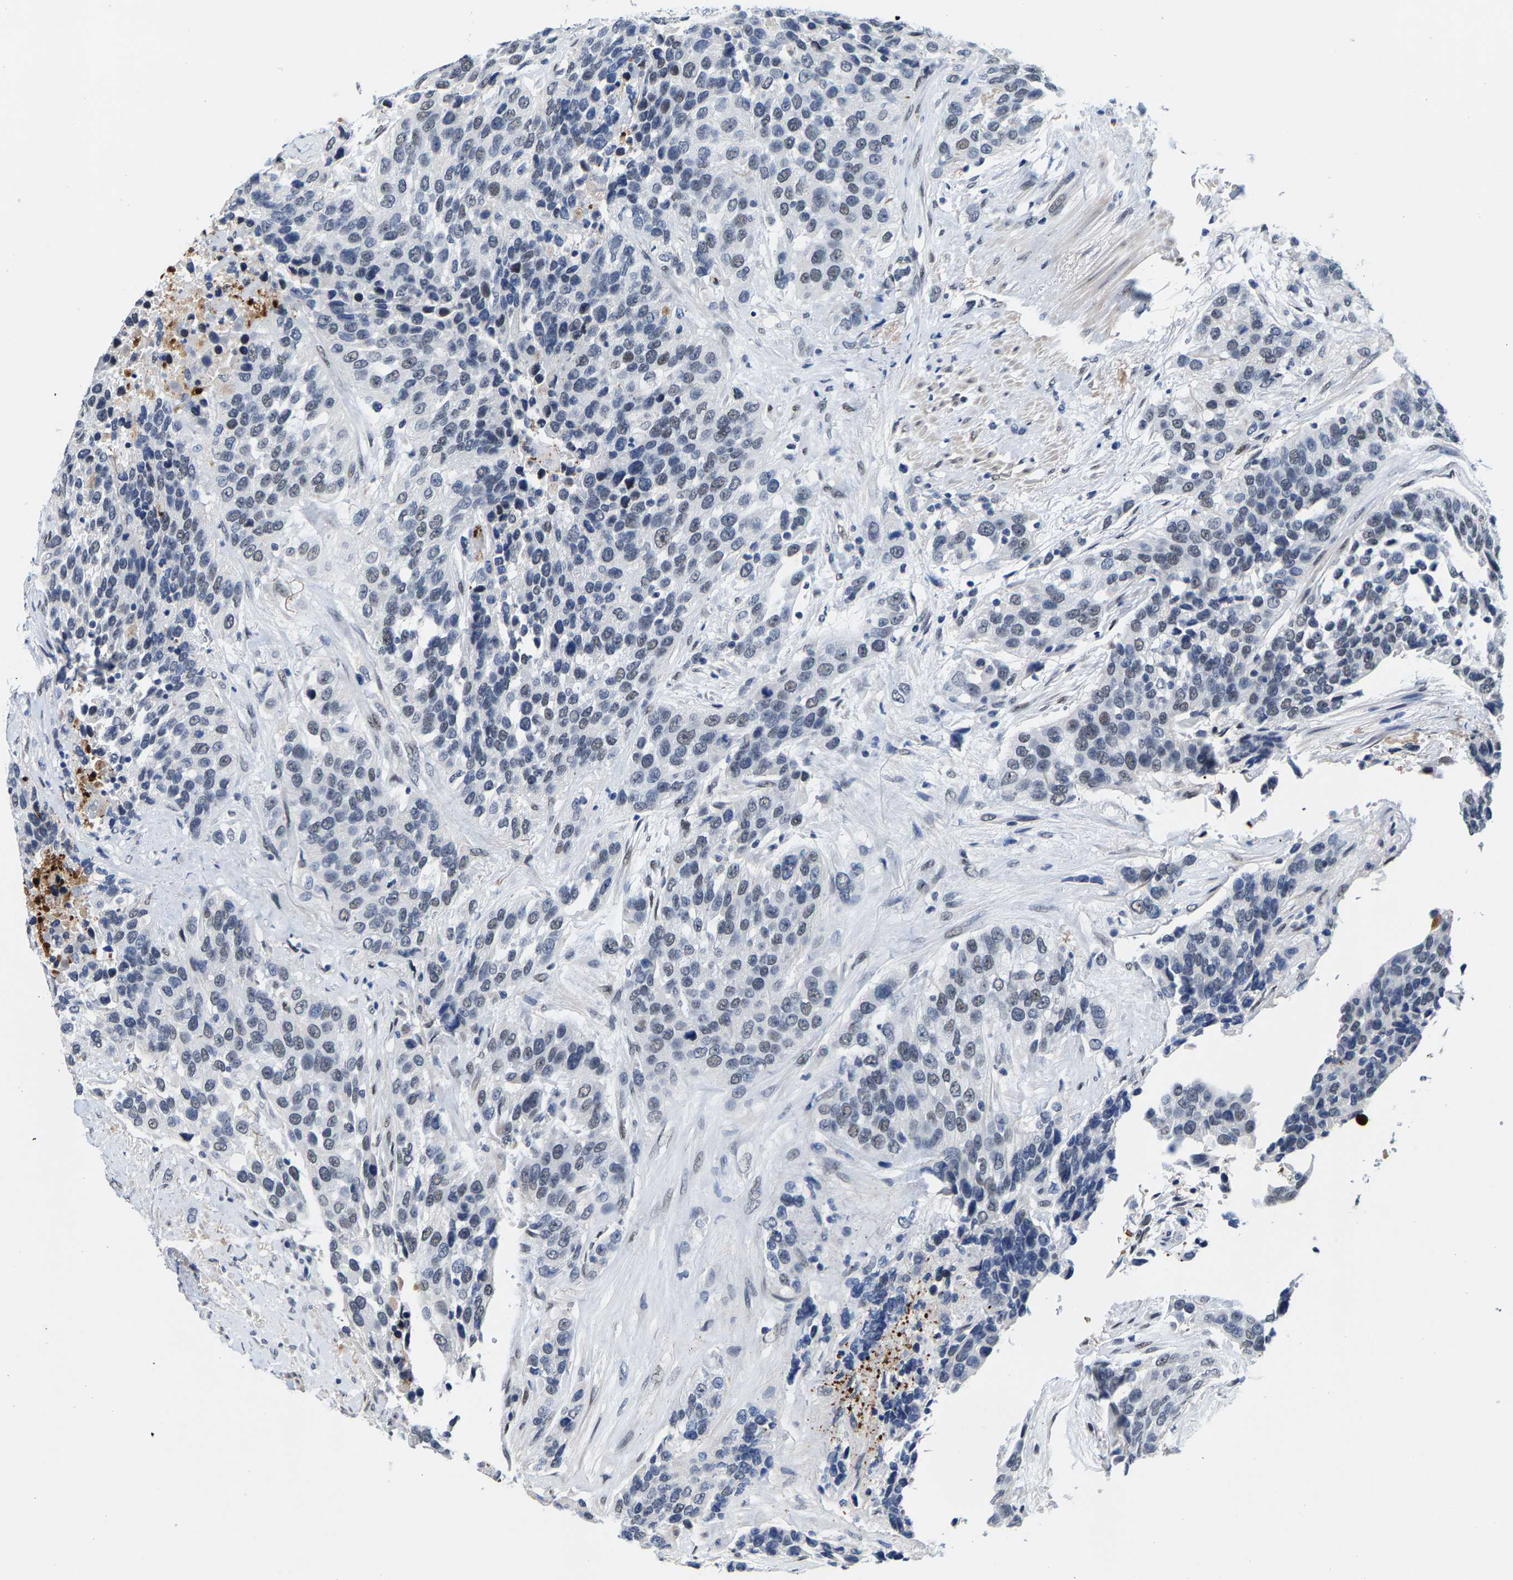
{"staining": {"intensity": "weak", "quantity": "<25%", "location": "nuclear"}, "tissue": "urothelial cancer", "cell_type": "Tumor cells", "image_type": "cancer", "snomed": [{"axis": "morphology", "description": "Urothelial carcinoma, High grade"}, {"axis": "topography", "description": "Urinary bladder"}], "caption": "The photomicrograph displays no significant expression in tumor cells of urothelial cancer.", "gene": "SETD1B", "patient": {"sex": "female", "age": 80}}